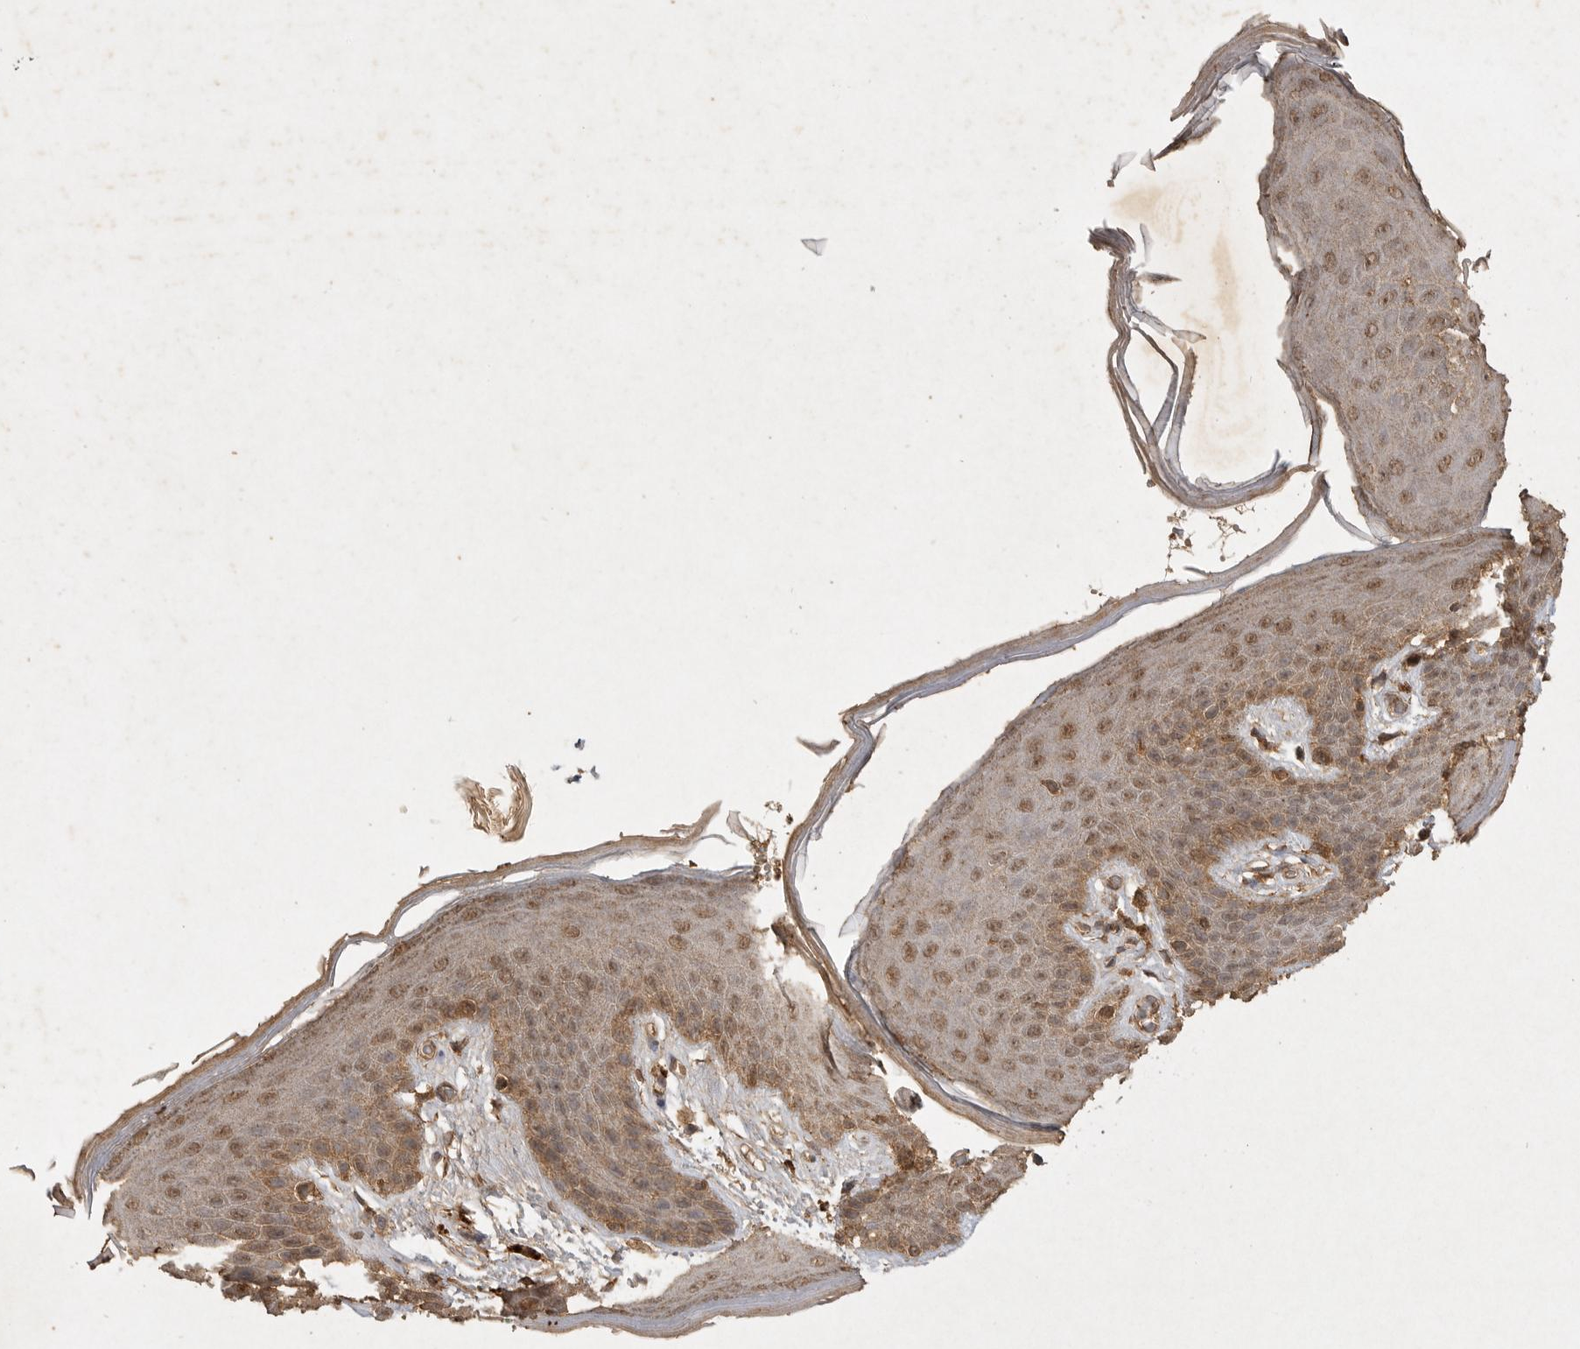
{"staining": {"intensity": "moderate", "quantity": ">75%", "location": "cytoplasmic/membranous,nuclear"}, "tissue": "skin", "cell_type": "Epidermal cells", "image_type": "normal", "snomed": [{"axis": "morphology", "description": "Normal tissue, NOS"}, {"axis": "topography", "description": "Anal"}], "caption": "Protein staining of benign skin exhibits moderate cytoplasmic/membranous,nuclear expression in approximately >75% of epidermal cells. Immunohistochemistry (ihc) stains the protein of interest in brown and the nuclei are stained blue.", "gene": "ICOSLG", "patient": {"sex": "male", "age": 74}}